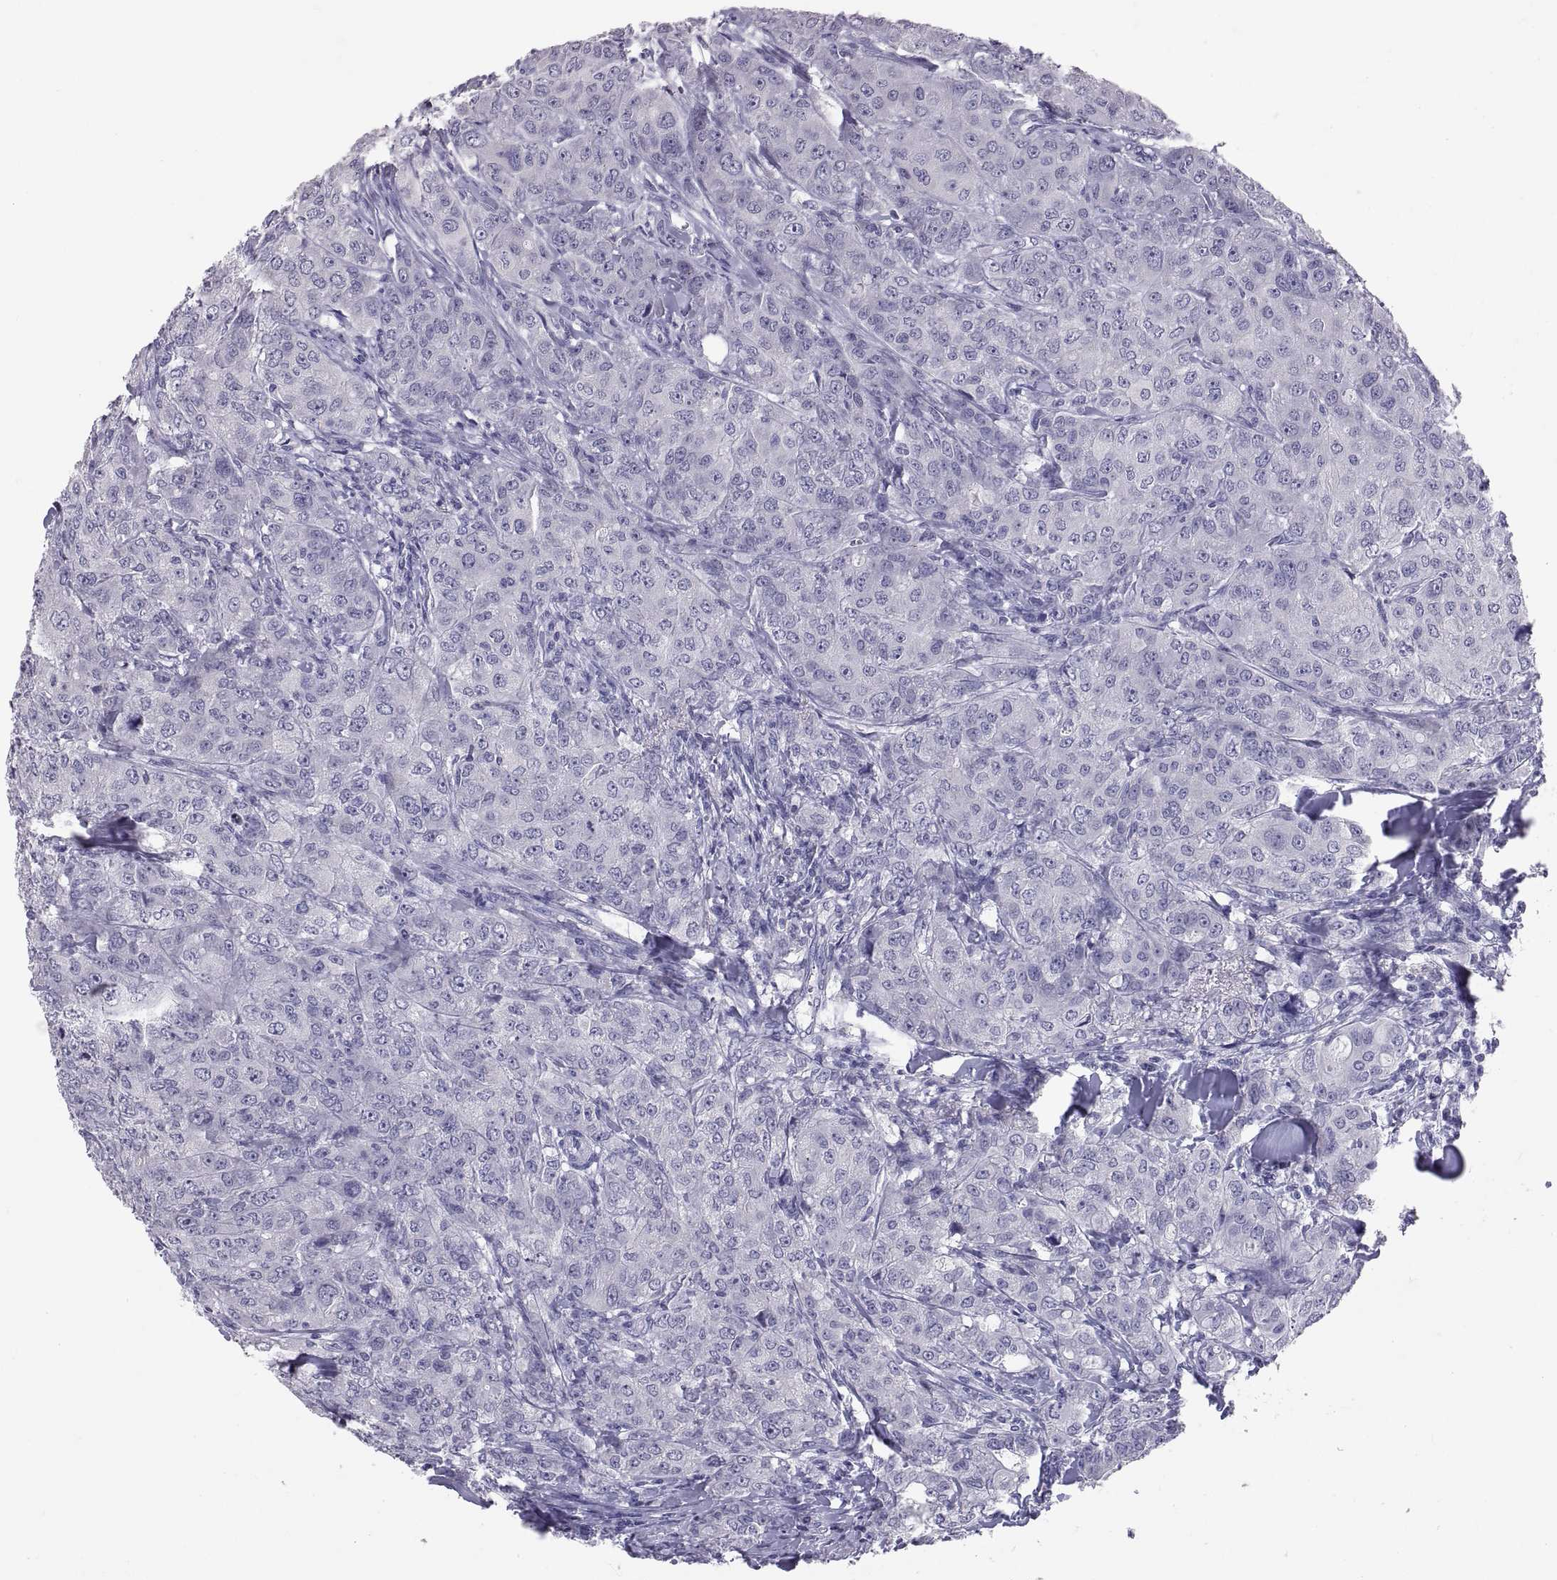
{"staining": {"intensity": "negative", "quantity": "none", "location": "none"}, "tissue": "breast cancer", "cell_type": "Tumor cells", "image_type": "cancer", "snomed": [{"axis": "morphology", "description": "Duct carcinoma"}, {"axis": "topography", "description": "Breast"}], "caption": "The histopathology image displays no significant positivity in tumor cells of breast cancer (infiltrating ductal carcinoma).", "gene": "PTN", "patient": {"sex": "female", "age": 43}}